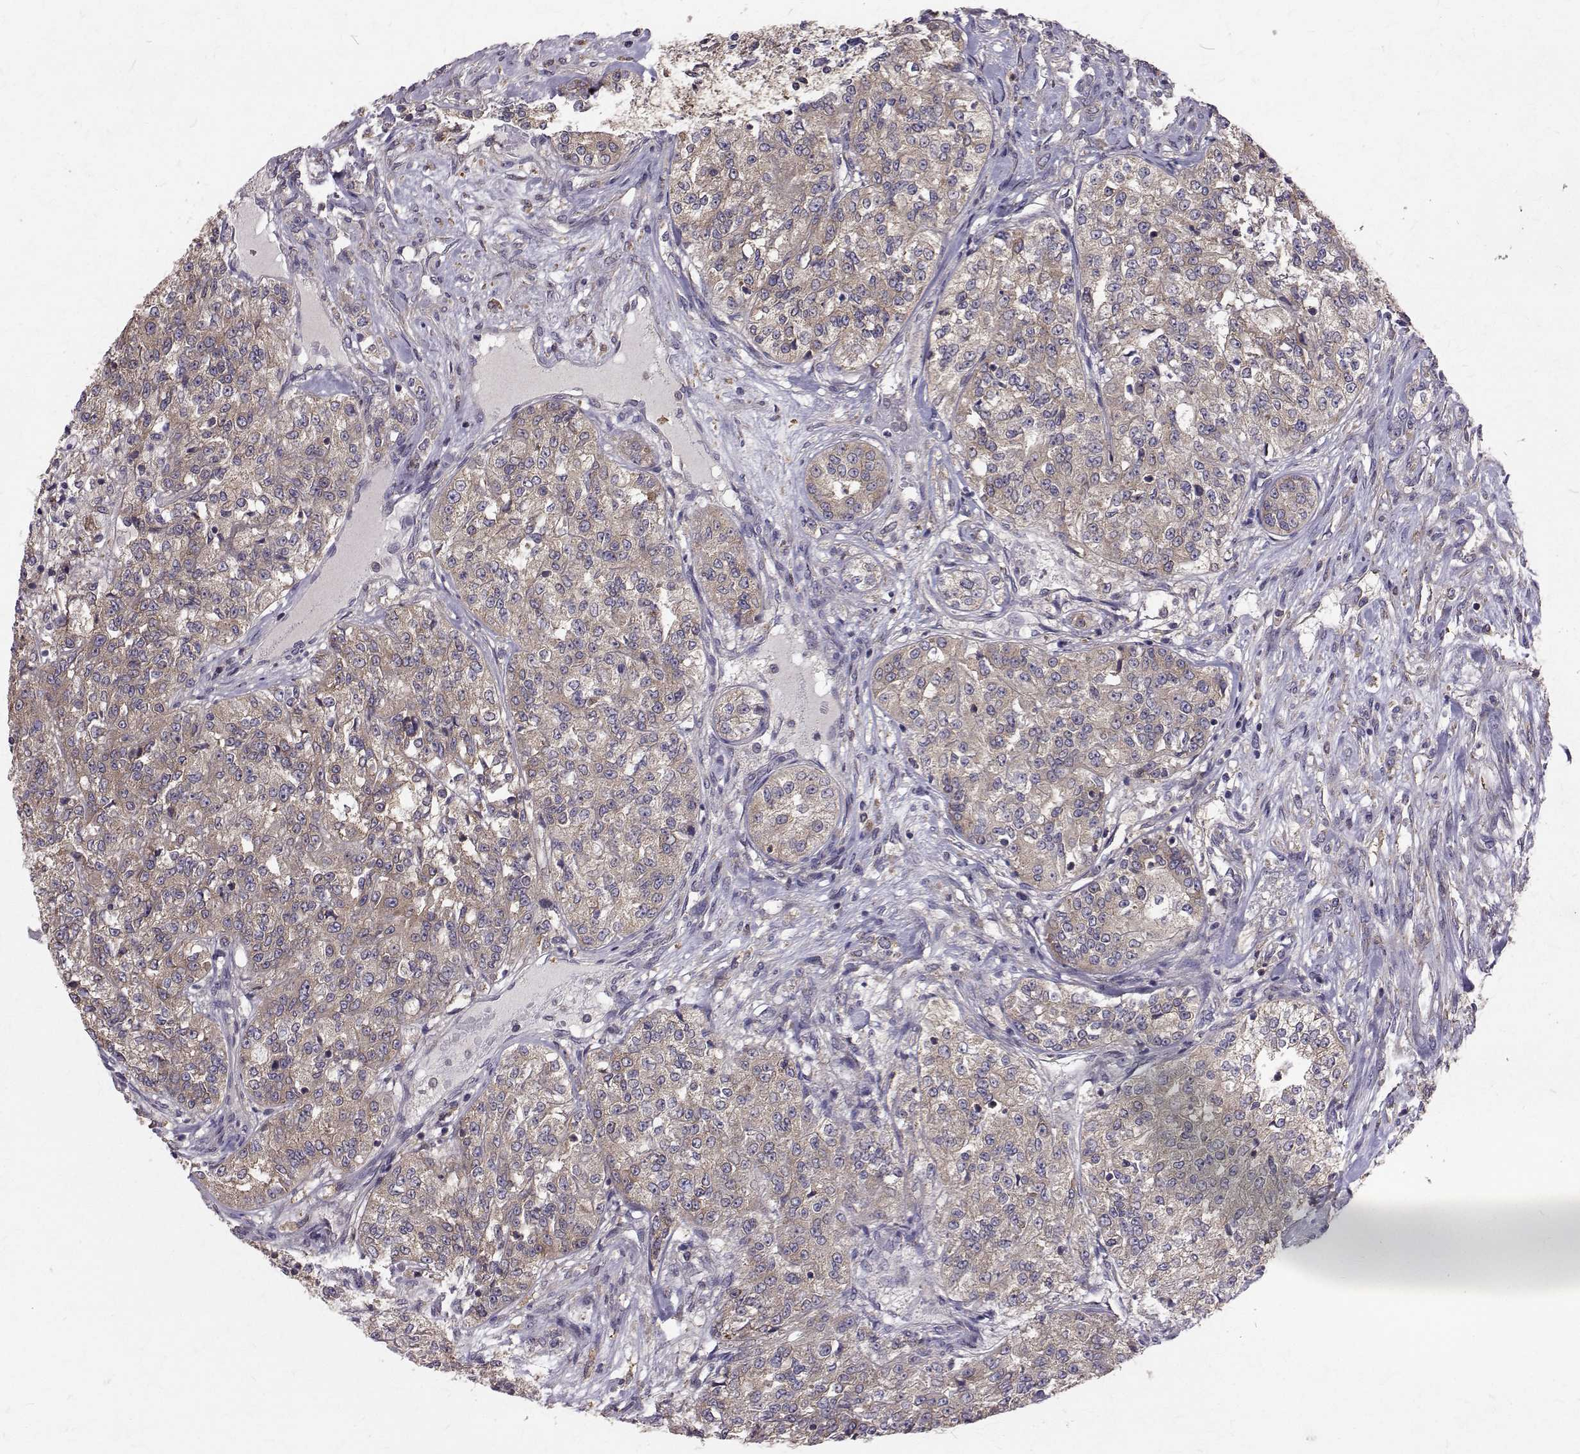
{"staining": {"intensity": "weak", "quantity": ">75%", "location": "cytoplasmic/membranous"}, "tissue": "renal cancer", "cell_type": "Tumor cells", "image_type": "cancer", "snomed": [{"axis": "morphology", "description": "Adenocarcinoma, NOS"}, {"axis": "topography", "description": "Kidney"}], "caption": "Protein staining of renal cancer tissue shows weak cytoplasmic/membranous positivity in about >75% of tumor cells.", "gene": "FARSB", "patient": {"sex": "female", "age": 63}}